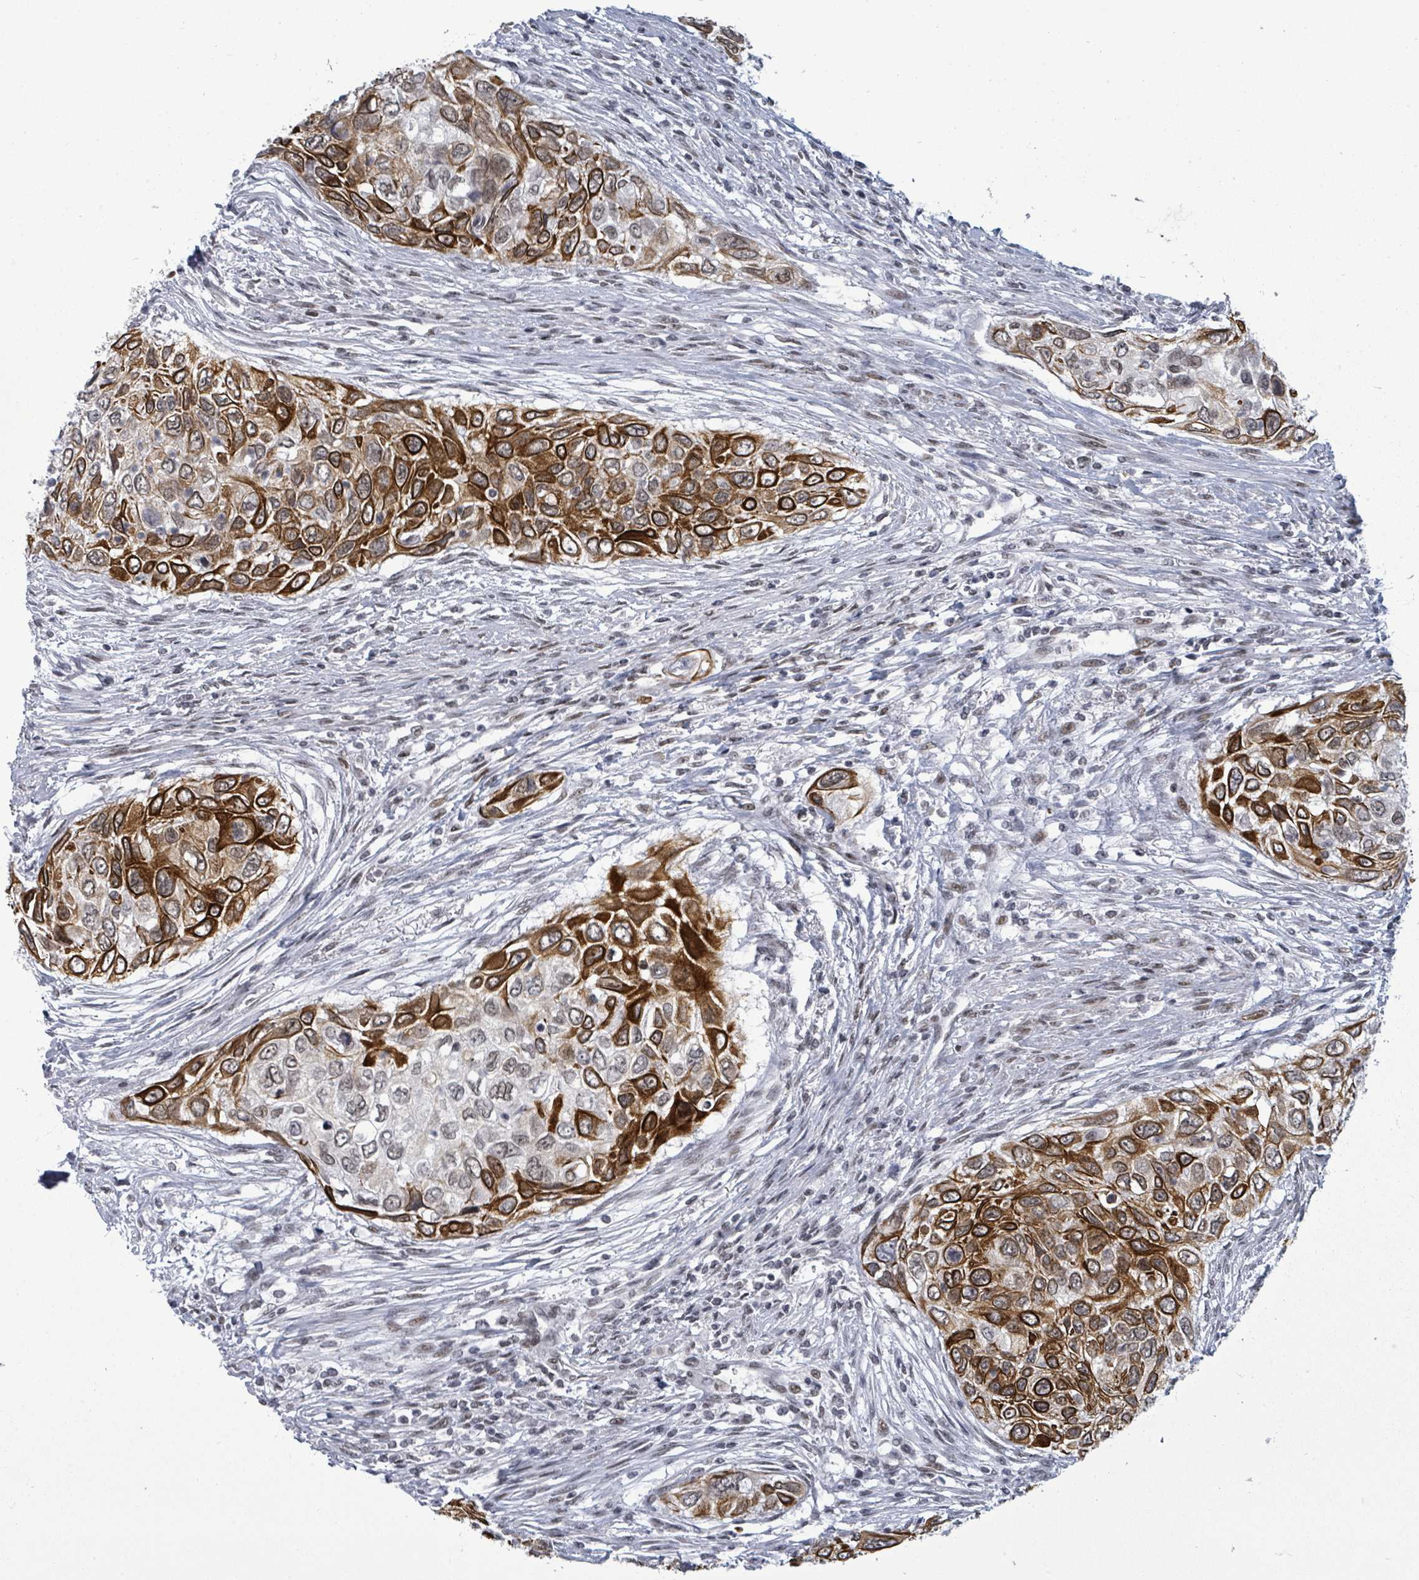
{"staining": {"intensity": "strong", "quantity": "25%-75%", "location": "cytoplasmic/membranous"}, "tissue": "urothelial cancer", "cell_type": "Tumor cells", "image_type": "cancer", "snomed": [{"axis": "morphology", "description": "Urothelial carcinoma, High grade"}, {"axis": "topography", "description": "Urinary bladder"}], "caption": "Immunohistochemistry (IHC) image of neoplastic tissue: human urothelial cancer stained using IHC demonstrates high levels of strong protein expression localized specifically in the cytoplasmic/membranous of tumor cells, appearing as a cytoplasmic/membranous brown color.", "gene": "ERCC5", "patient": {"sex": "female", "age": 60}}